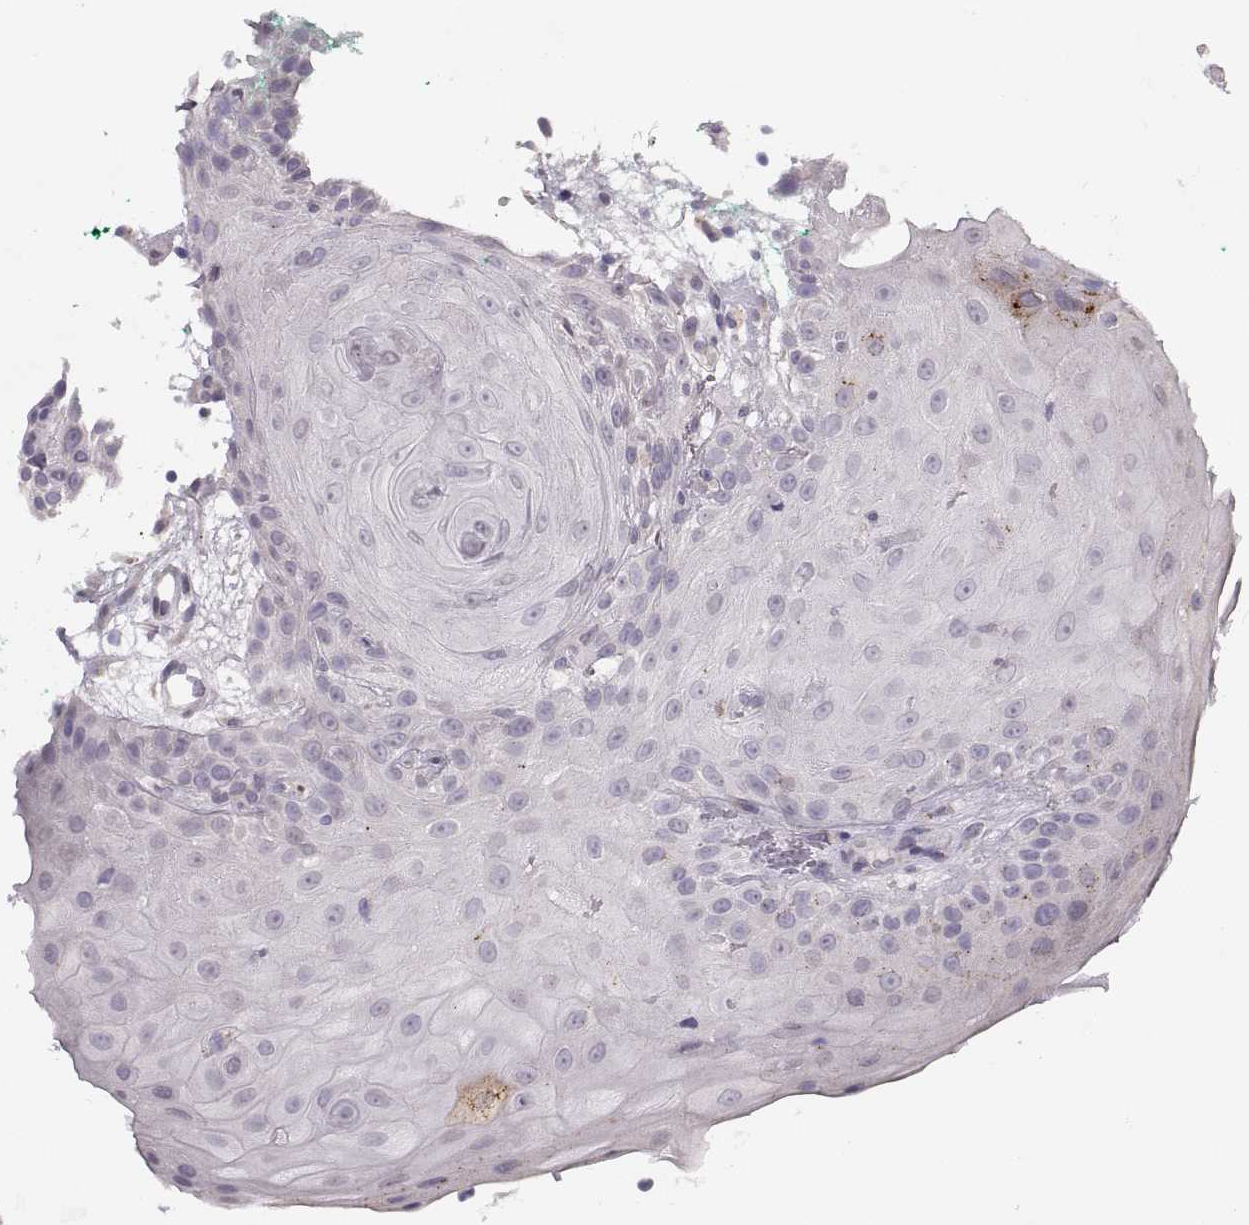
{"staining": {"intensity": "negative", "quantity": "none", "location": "none"}, "tissue": "head and neck cancer", "cell_type": "Tumor cells", "image_type": "cancer", "snomed": [{"axis": "morphology", "description": "Normal tissue, NOS"}, {"axis": "morphology", "description": "Squamous cell carcinoma, NOS"}, {"axis": "topography", "description": "Oral tissue"}, {"axis": "topography", "description": "Salivary gland"}, {"axis": "topography", "description": "Head-Neck"}], "caption": "This is an IHC image of human head and neck squamous cell carcinoma. There is no staining in tumor cells.", "gene": "ADH6", "patient": {"sex": "female", "age": 62}}